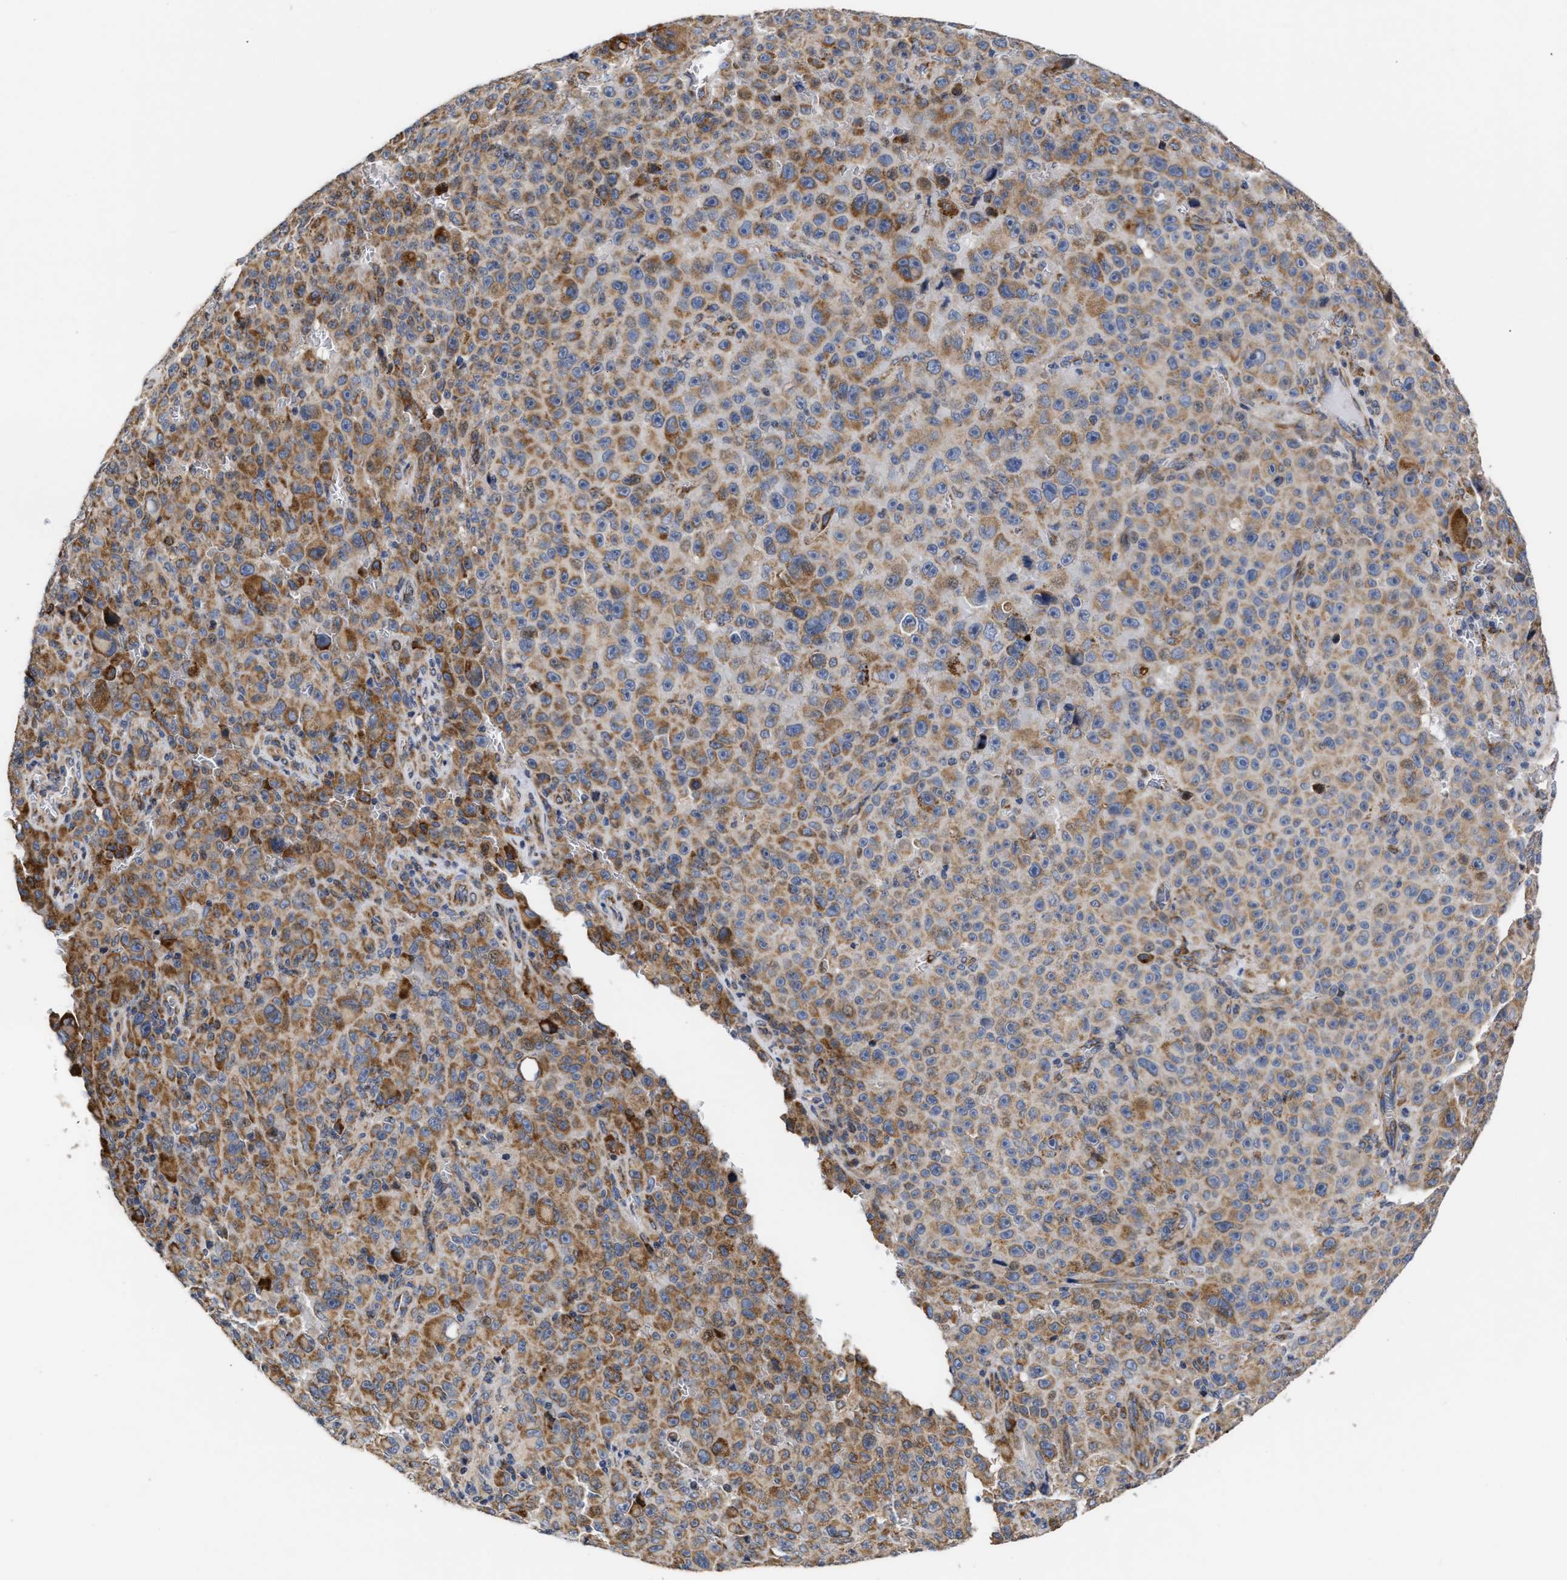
{"staining": {"intensity": "moderate", "quantity": ">75%", "location": "cytoplasmic/membranous"}, "tissue": "melanoma", "cell_type": "Tumor cells", "image_type": "cancer", "snomed": [{"axis": "morphology", "description": "Malignant melanoma, NOS"}, {"axis": "topography", "description": "Skin"}], "caption": "Malignant melanoma stained with immunohistochemistry demonstrates moderate cytoplasmic/membranous positivity in approximately >75% of tumor cells. The protein of interest is shown in brown color, while the nuclei are stained blue.", "gene": "MALSU1", "patient": {"sex": "female", "age": 82}}